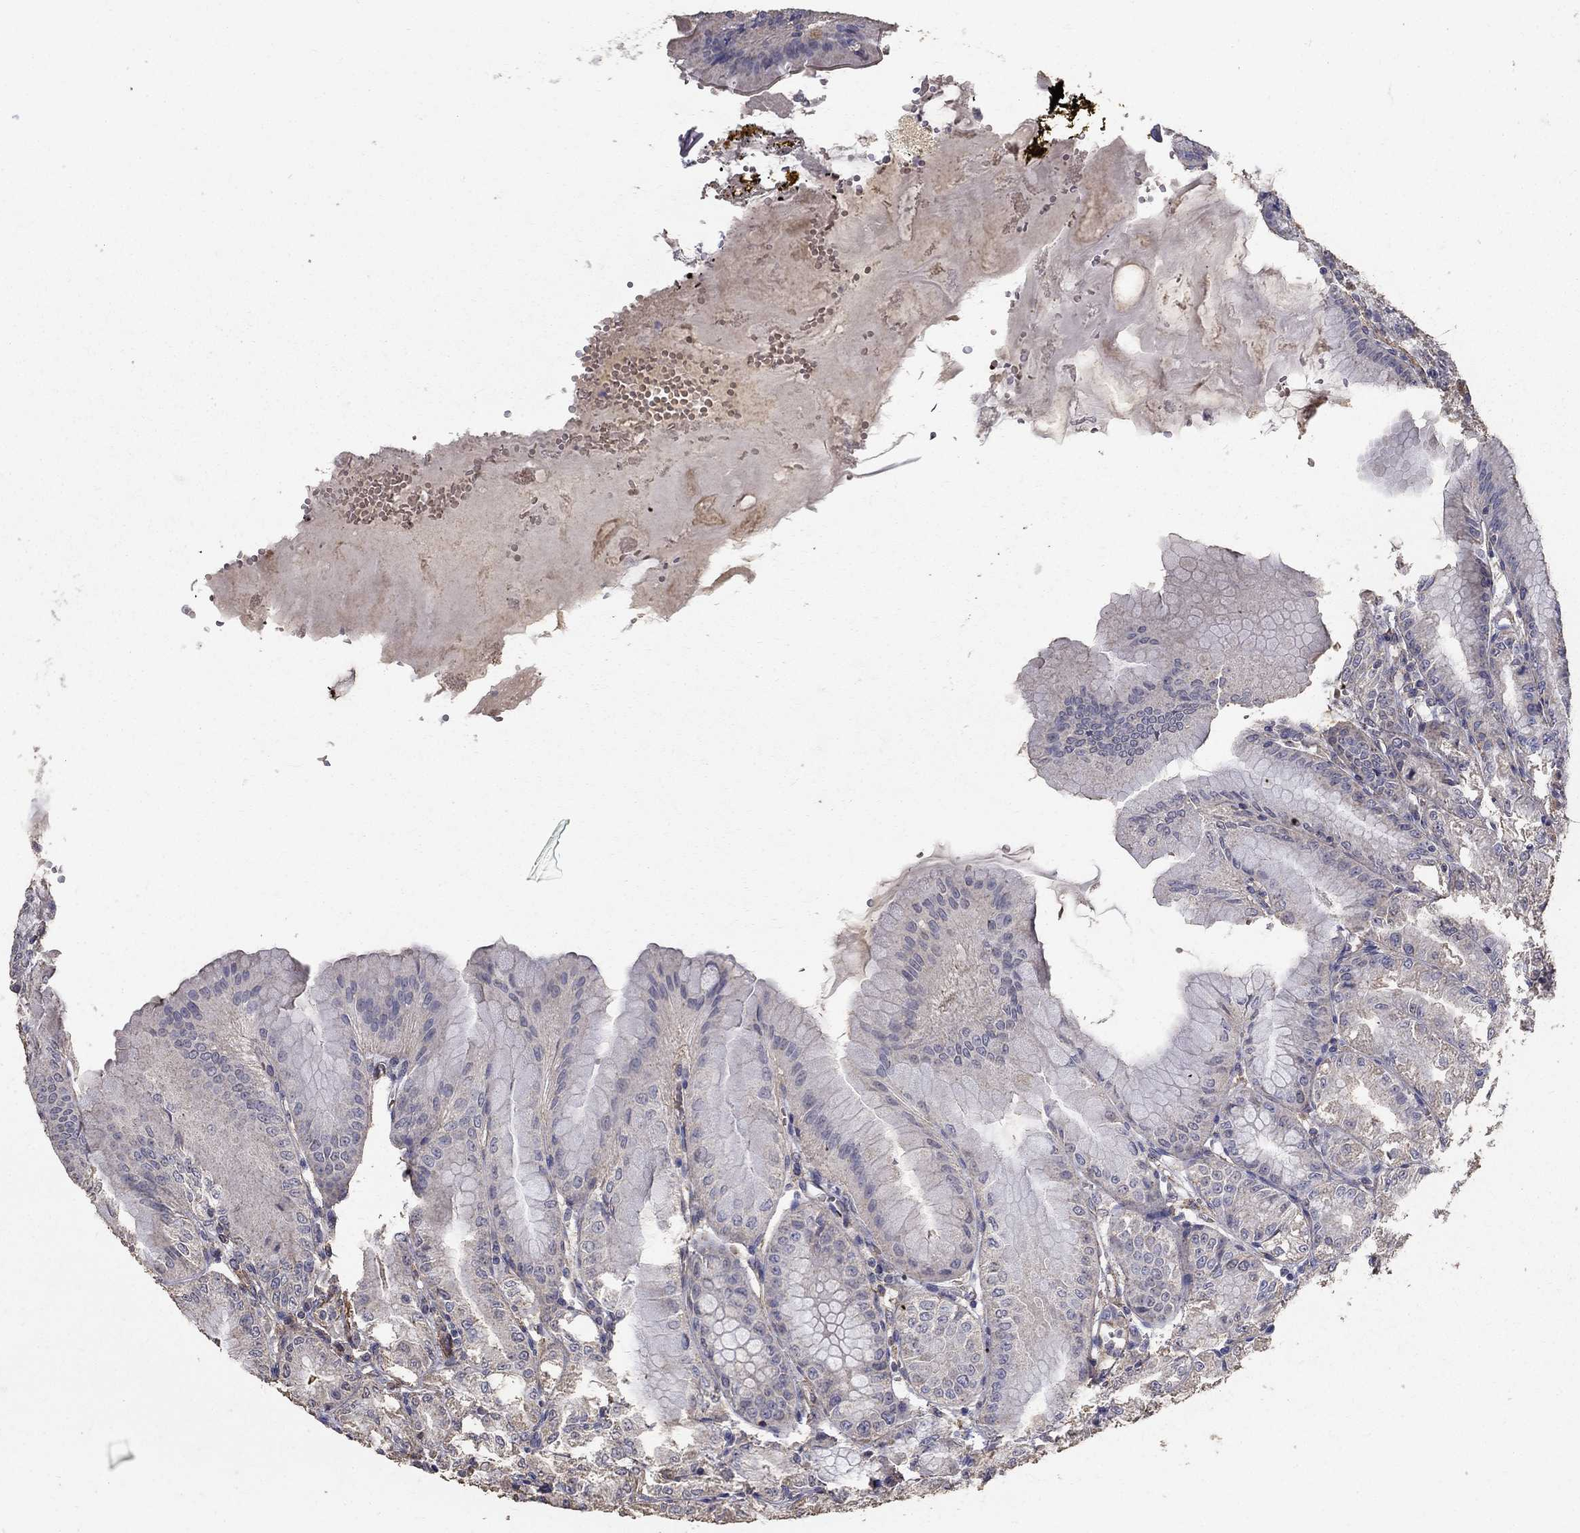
{"staining": {"intensity": "moderate", "quantity": "<25%", "location": "cytoplasmic/membranous"}, "tissue": "stomach", "cell_type": "Glandular cells", "image_type": "normal", "snomed": [{"axis": "morphology", "description": "Normal tissue, NOS"}, {"axis": "topography", "description": "Stomach"}], "caption": "A brown stain highlights moderate cytoplasmic/membranous staining of a protein in glandular cells of normal human stomach. The protein is shown in brown color, while the nuclei are stained blue.", "gene": "MPP2", "patient": {"sex": "male", "age": 71}}